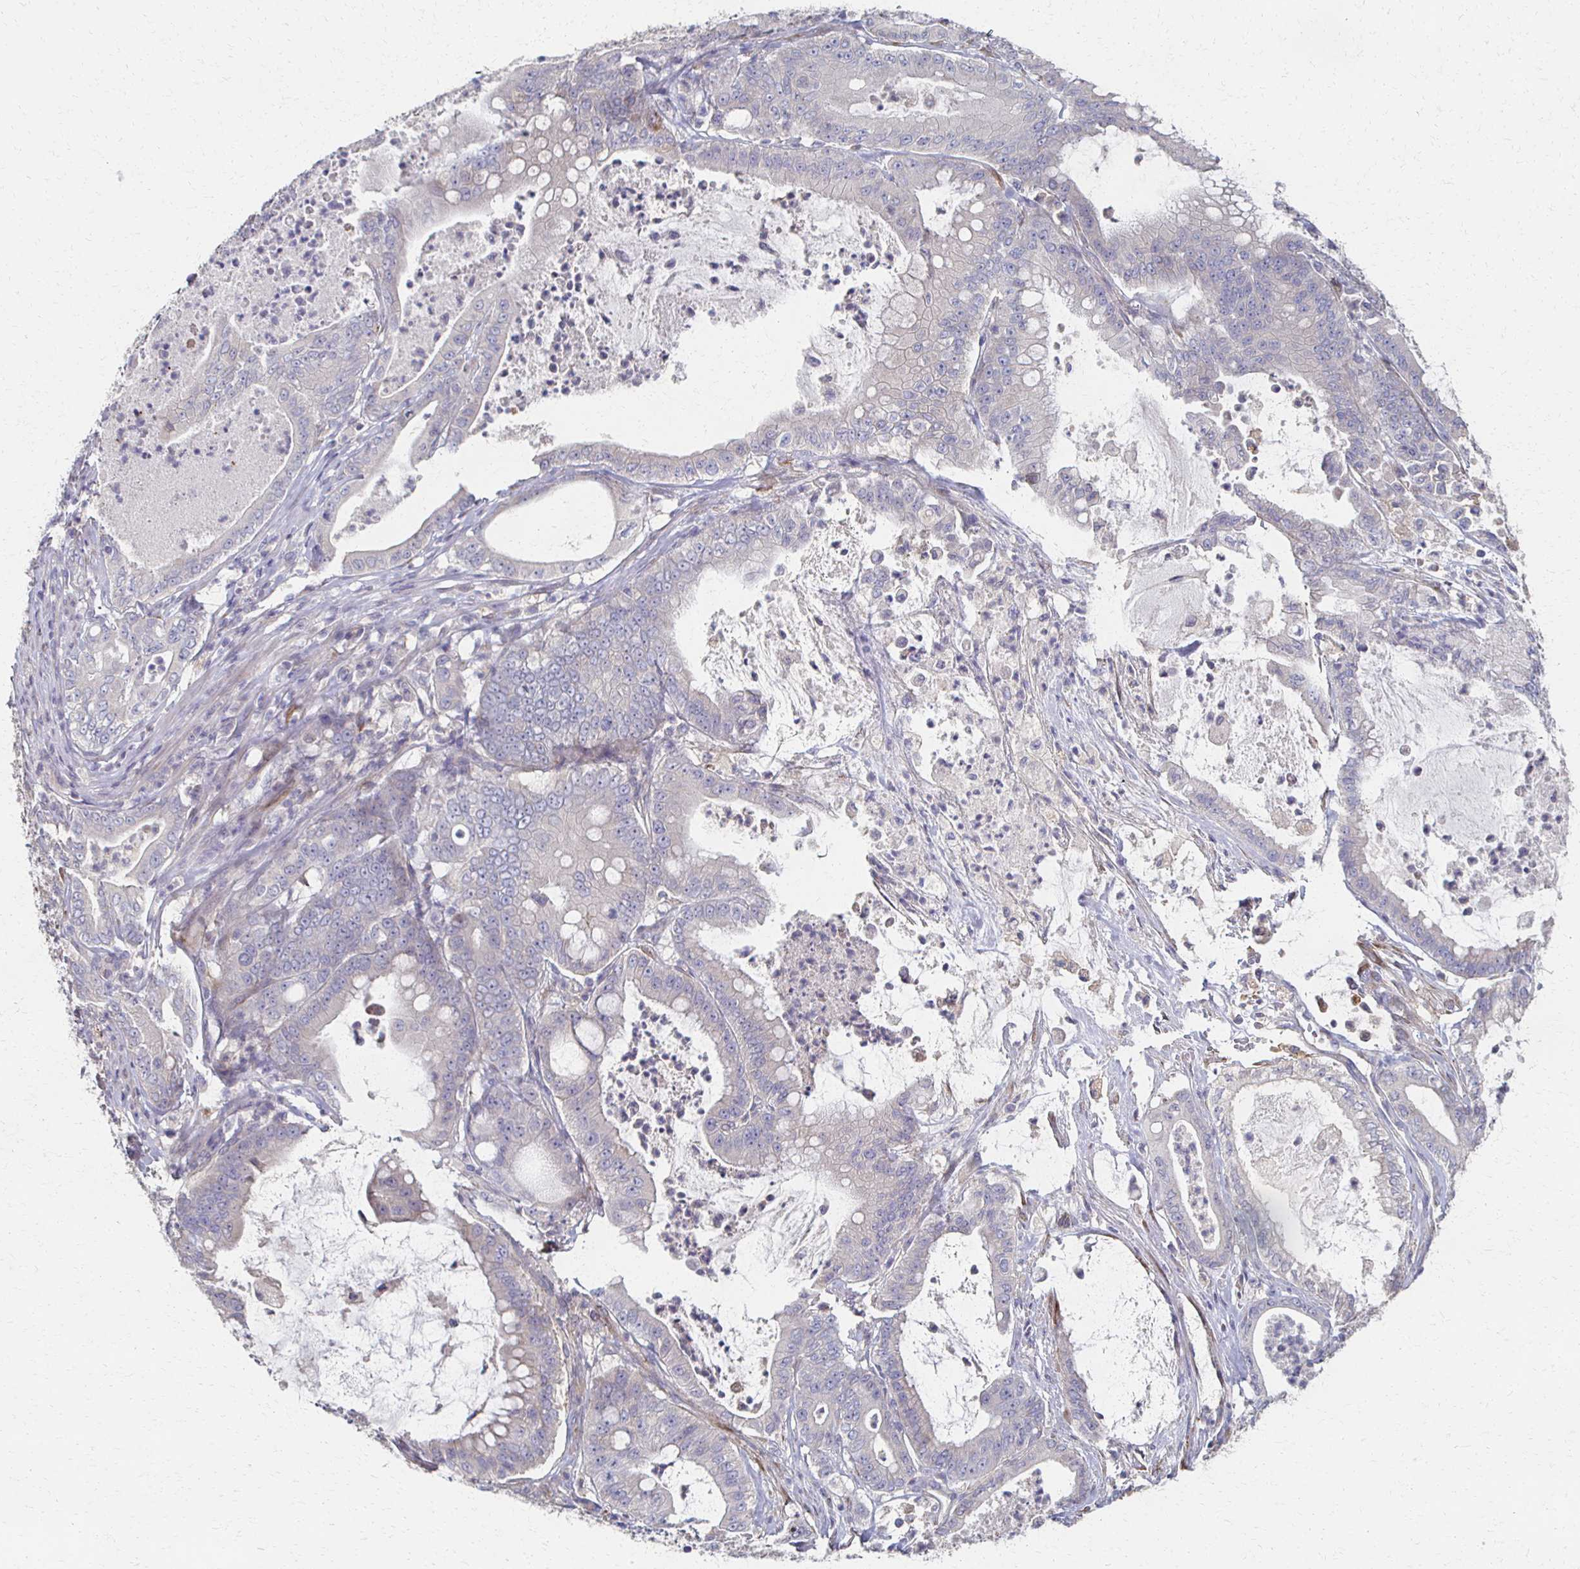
{"staining": {"intensity": "negative", "quantity": "none", "location": "none"}, "tissue": "pancreatic cancer", "cell_type": "Tumor cells", "image_type": "cancer", "snomed": [{"axis": "morphology", "description": "Adenocarcinoma, NOS"}, {"axis": "topography", "description": "Pancreas"}], "caption": "The image reveals no staining of tumor cells in adenocarcinoma (pancreatic). (DAB immunohistochemistry (IHC) with hematoxylin counter stain).", "gene": "CX3CR1", "patient": {"sex": "male", "age": 71}}